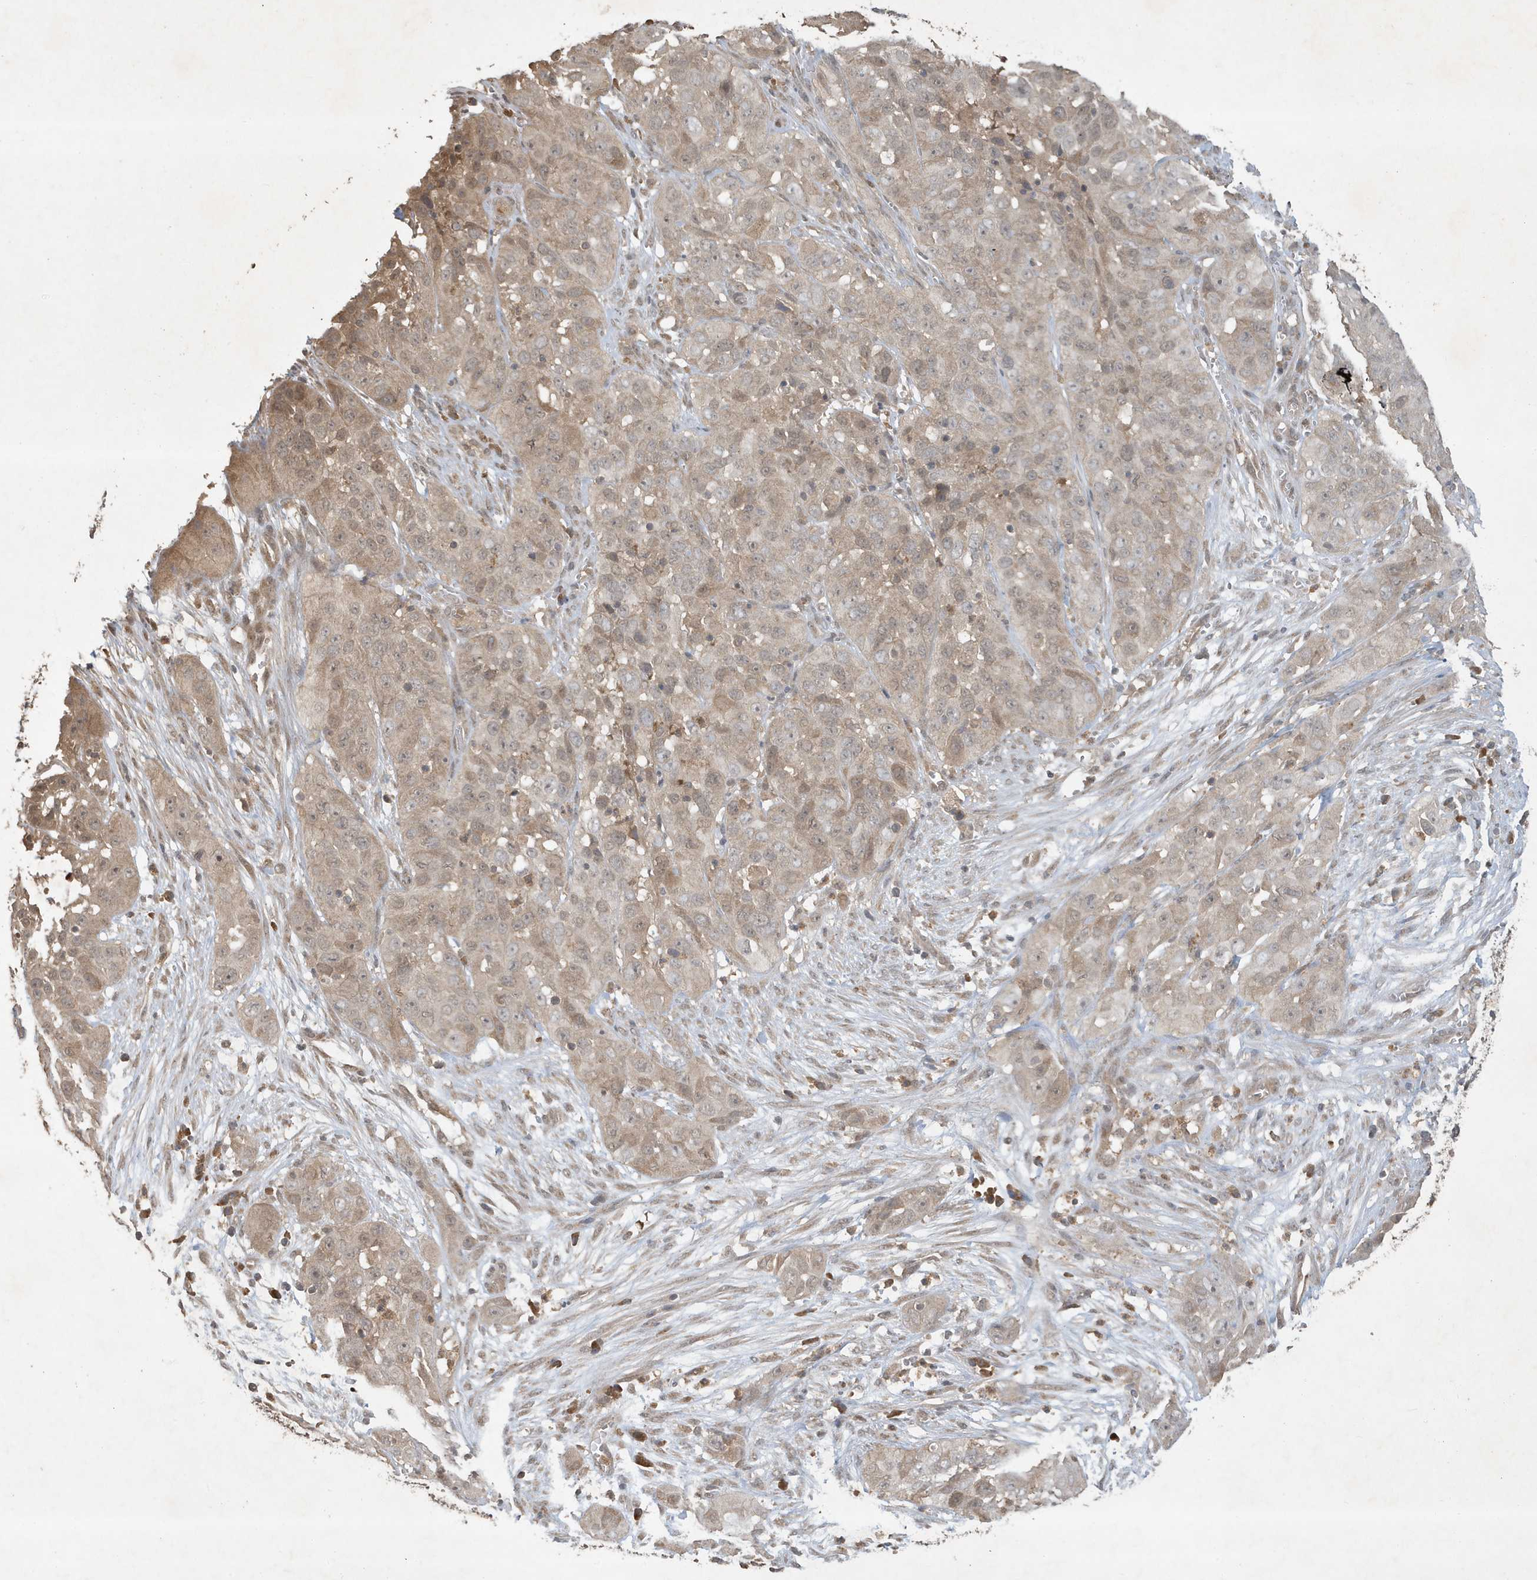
{"staining": {"intensity": "weak", "quantity": ">75%", "location": "cytoplasmic/membranous"}, "tissue": "cervical cancer", "cell_type": "Tumor cells", "image_type": "cancer", "snomed": [{"axis": "morphology", "description": "Squamous cell carcinoma, NOS"}, {"axis": "topography", "description": "Cervix"}], "caption": "Squamous cell carcinoma (cervical) stained for a protein (brown) displays weak cytoplasmic/membranous positive staining in approximately >75% of tumor cells.", "gene": "ABCB9", "patient": {"sex": "female", "age": 32}}